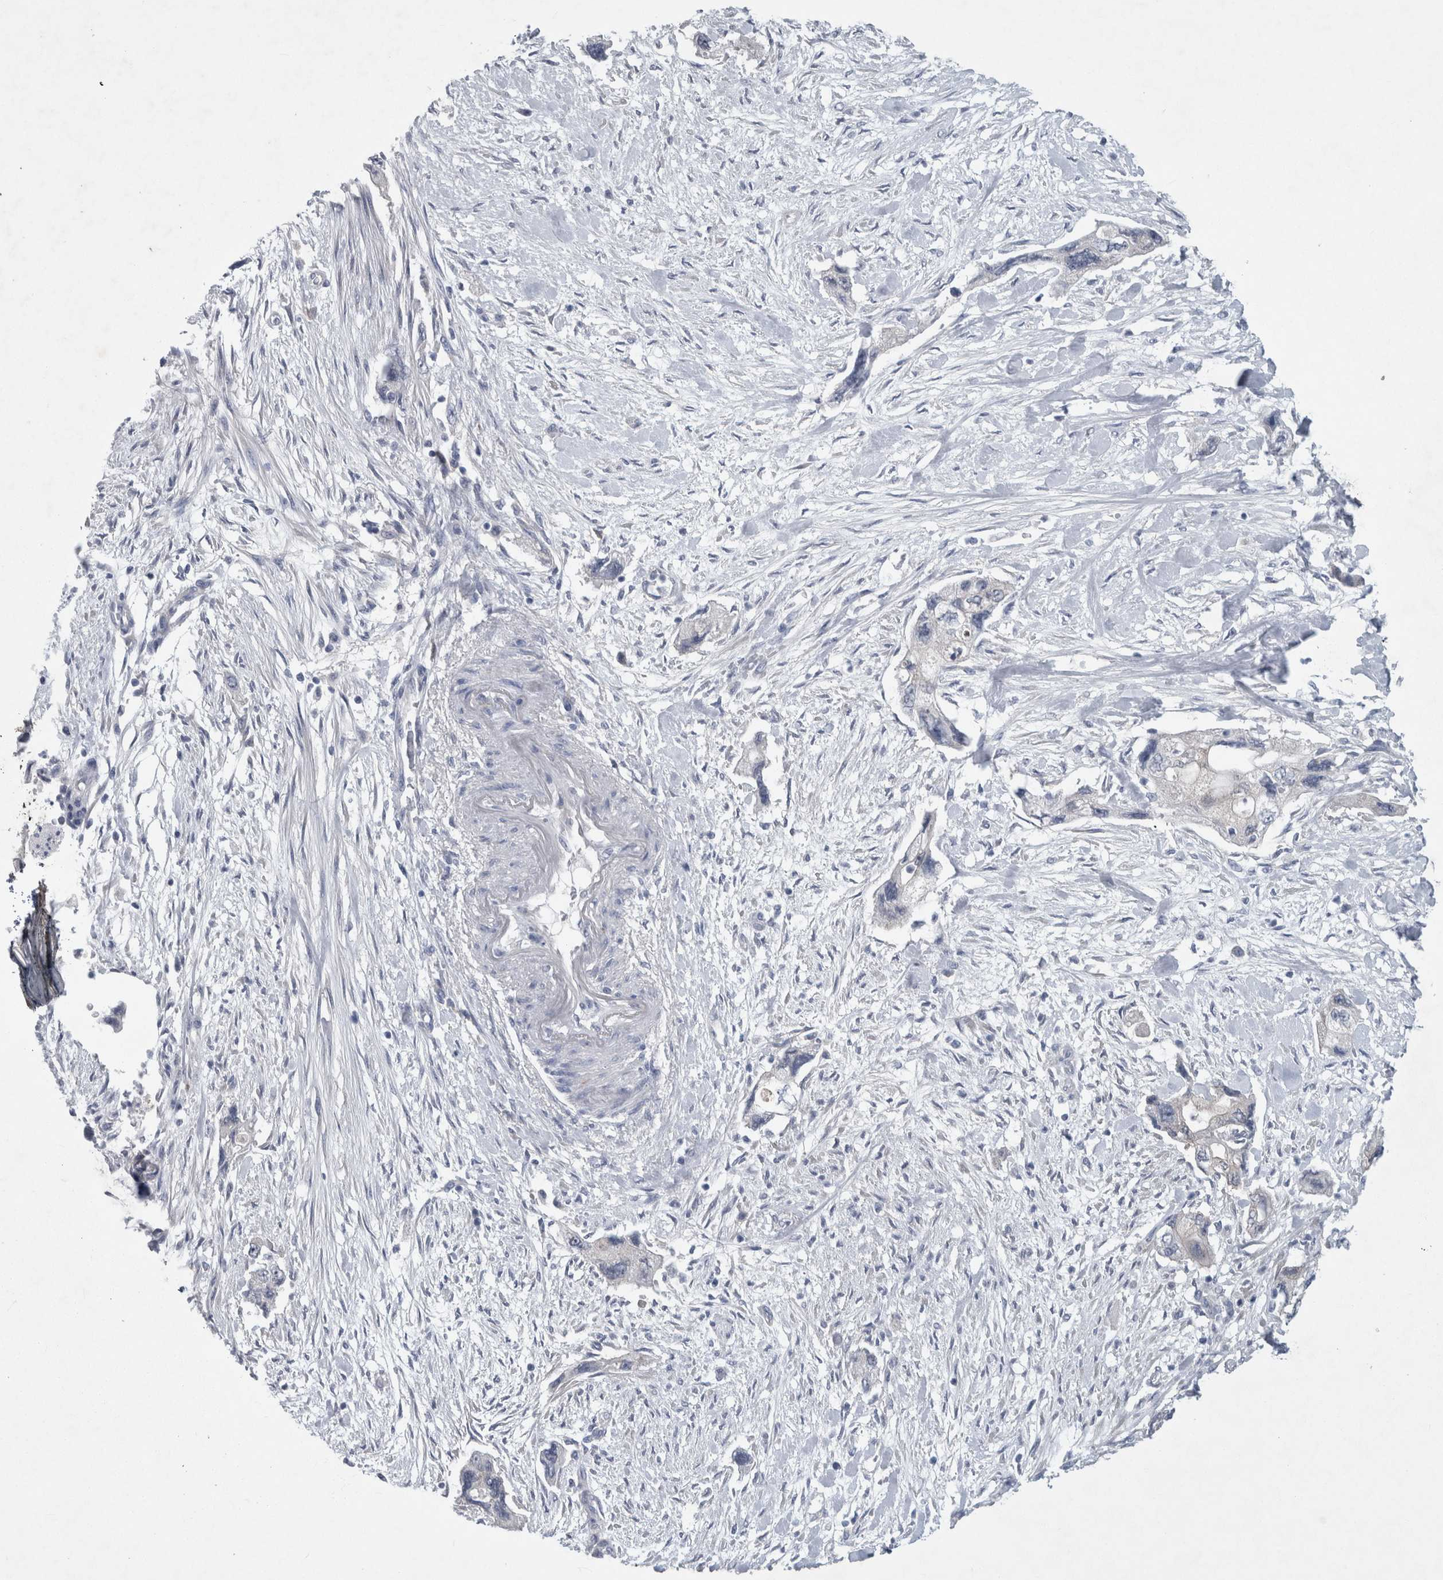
{"staining": {"intensity": "negative", "quantity": "none", "location": "none"}, "tissue": "pancreatic cancer", "cell_type": "Tumor cells", "image_type": "cancer", "snomed": [{"axis": "morphology", "description": "Adenocarcinoma, NOS"}, {"axis": "topography", "description": "Pancreas"}], "caption": "Pancreatic cancer stained for a protein using IHC reveals no expression tumor cells.", "gene": "FAM83H", "patient": {"sex": "female", "age": 73}}